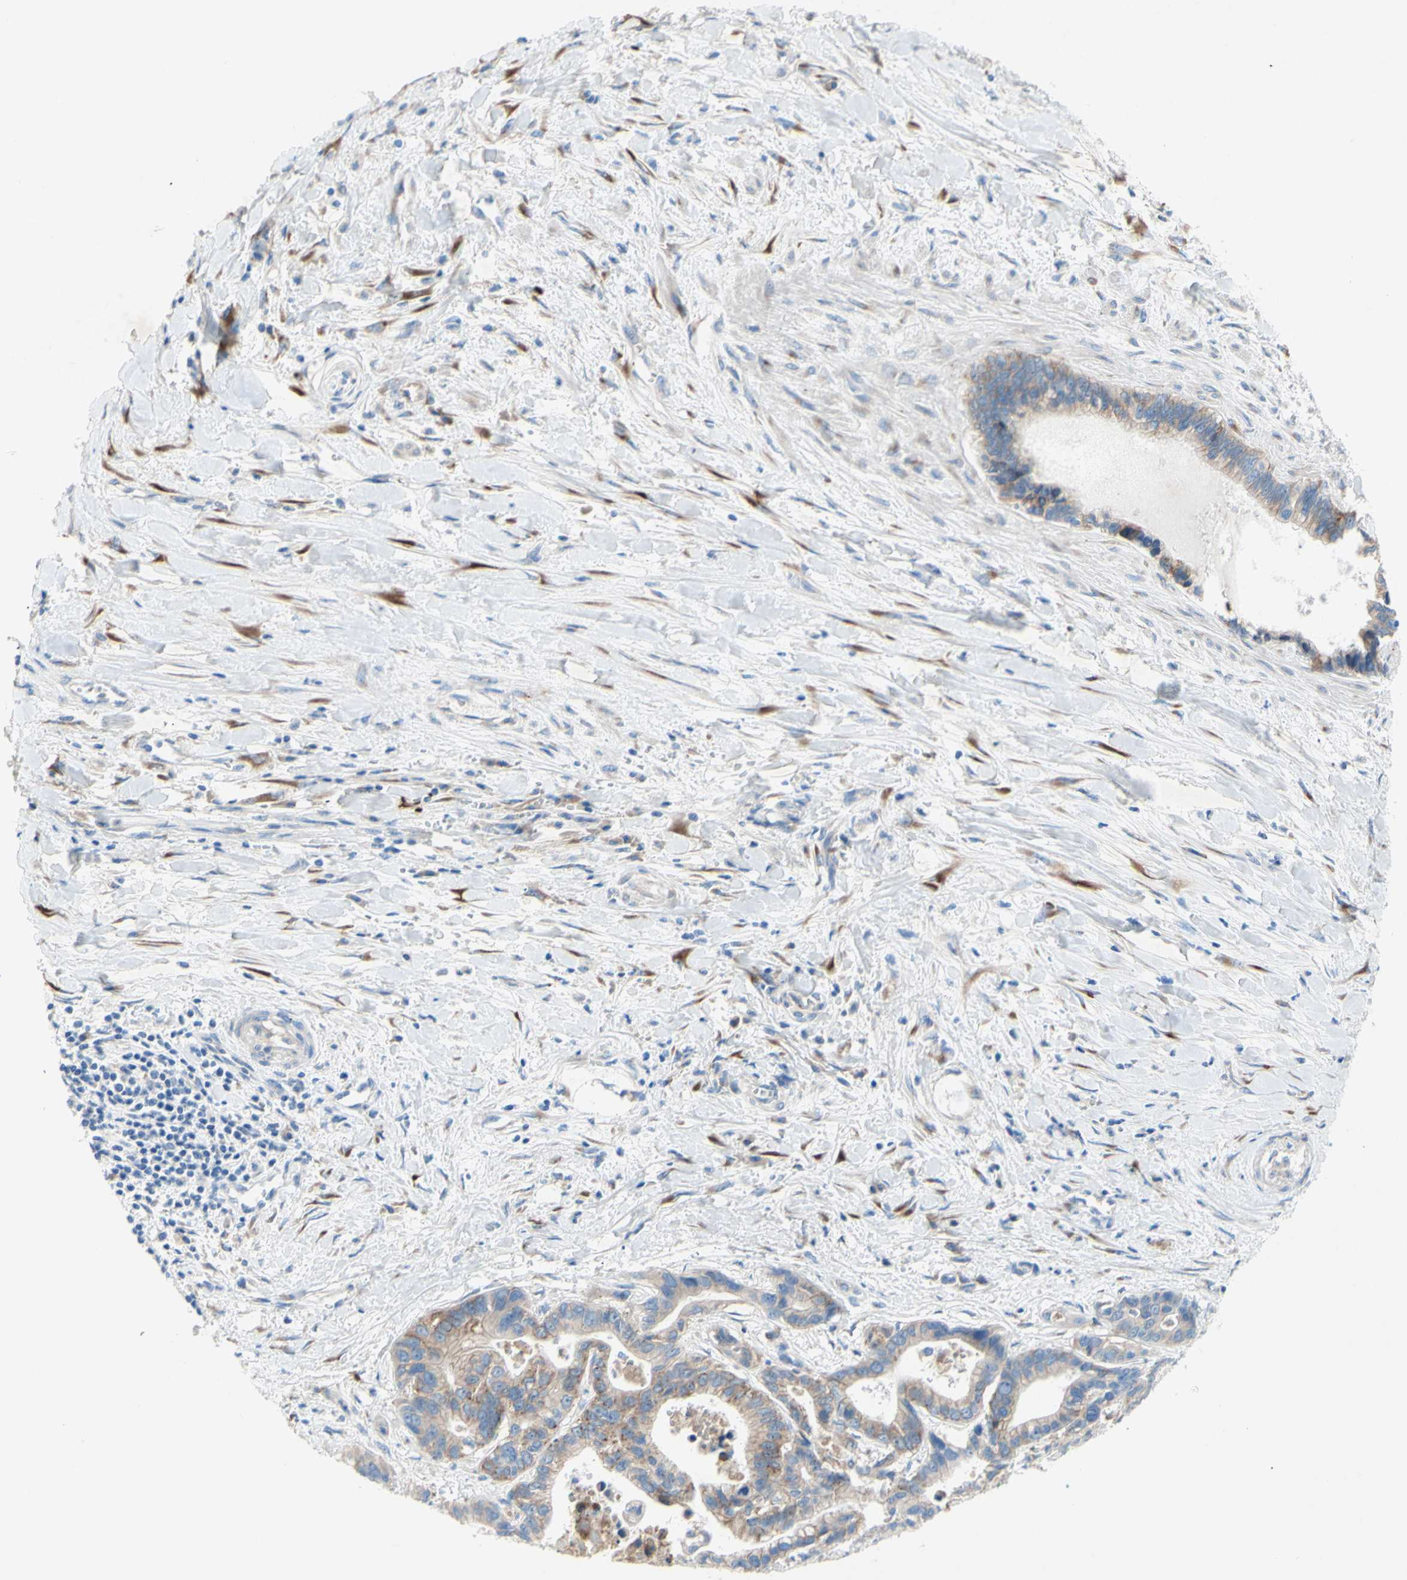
{"staining": {"intensity": "moderate", "quantity": "<25%", "location": "cytoplasmic/membranous"}, "tissue": "liver cancer", "cell_type": "Tumor cells", "image_type": "cancer", "snomed": [{"axis": "morphology", "description": "Cholangiocarcinoma"}, {"axis": "topography", "description": "Liver"}], "caption": "The immunohistochemical stain labels moderate cytoplasmic/membranous staining in tumor cells of liver cancer tissue.", "gene": "TMIGD2", "patient": {"sex": "female", "age": 65}}